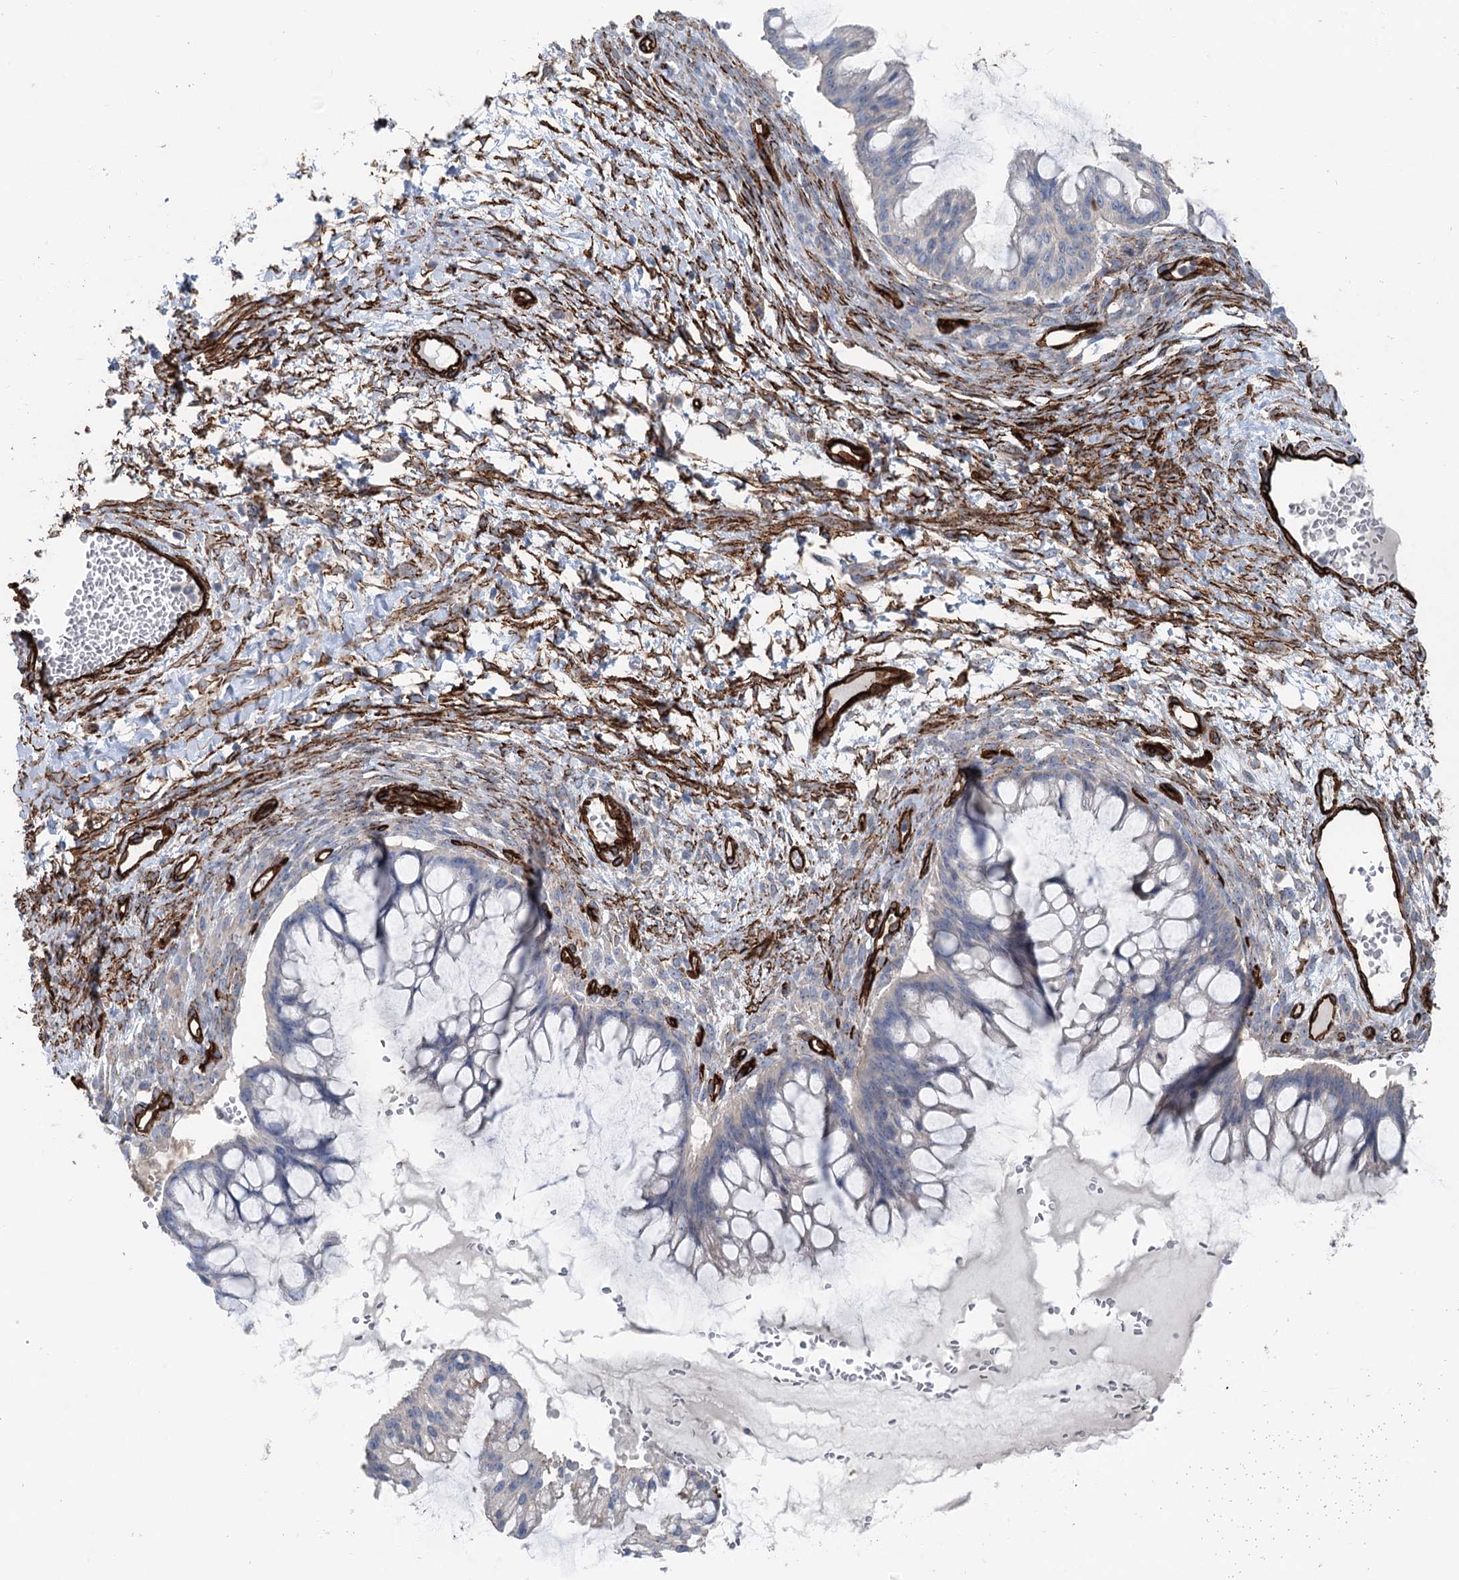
{"staining": {"intensity": "negative", "quantity": "none", "location": "none"}, "tissue": "ovarian cancer", "cell_type": "Tumor cells", "image_type": "cancer", "snomed": [{"axis": "morphology", "description": "Cystadenocarcinoma, mucinous, NOS"}, {"axis": "topography", "description": "Ovary"}], "caption": "High power microscopy photomicrograph of an IHC histopathology image of mucinous cystadenocarcinoma (ovarian), revealing no significant positivity in tumor cells. (IHC, brightfield microscopy, high magnification).", "gene": "IQSEC1", "patient": {"sex": "female", "age": 73}}